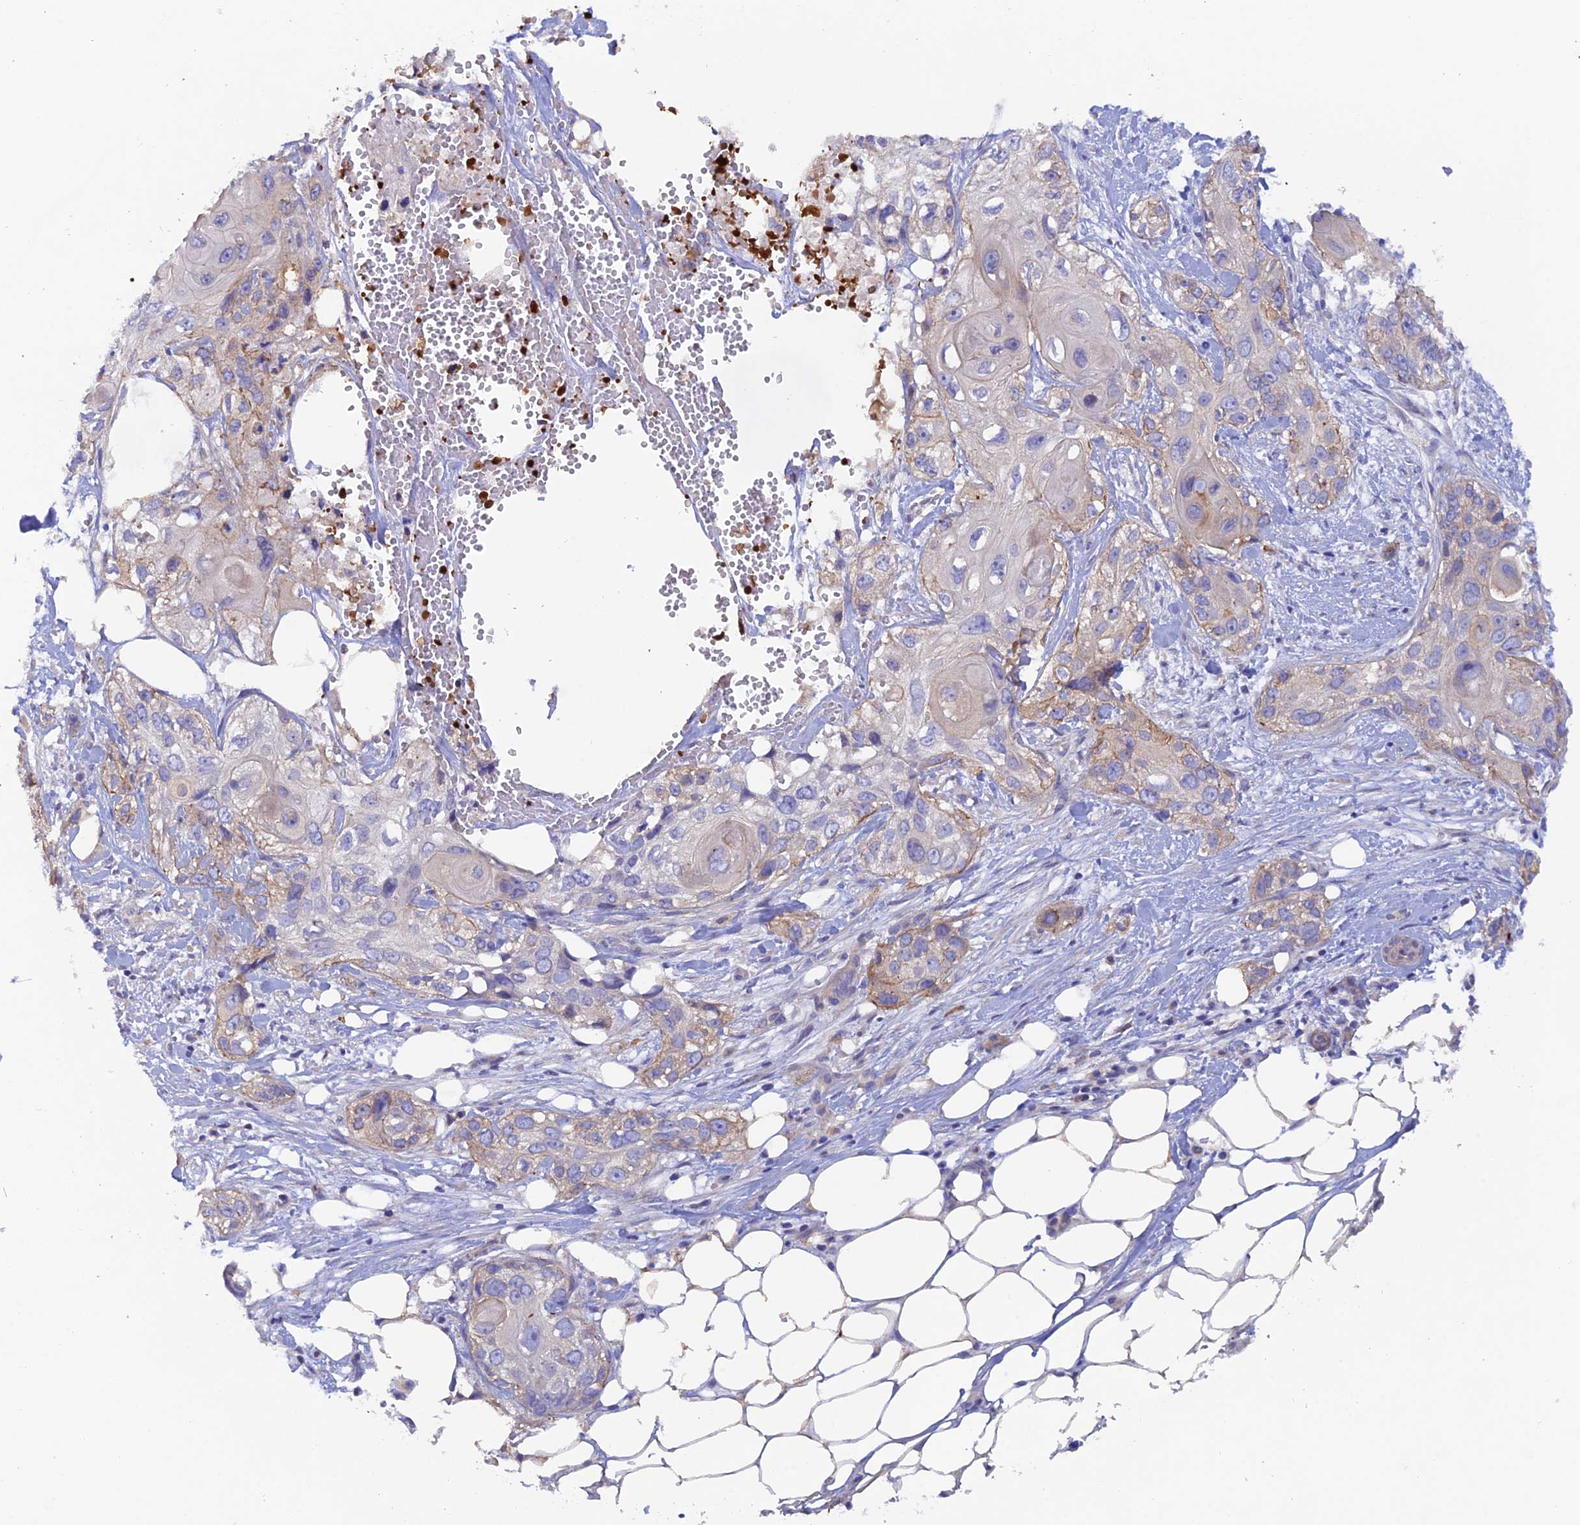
{"staining": {"intensity": "weak", "quantity": "<25%", "location": "cytoplasmic/membranous"}, "tissue": "skin cancer", "cell_type": "Tumor cells", "image_type": "cancer", "snomed": [{"axis": "morphology", "description": "Normal tissue, NOS"}, {"axis": "morphology", "description": "Squamous cell carcinoma, NOS"}, {"axis": "topography", "description": "Skin"}], "caption": "IHC image of skin squamous cell carcinoma stained for a protein (brown), which reveals no expression in tumor cells. Brightfield microscopy of immunohistochemistry (IHC) stained with DAB (3,3'-diaminobenzidine) (brown) and hematoxylin (blue), captured at high magnification.", "gene": "FZR1", "patient": {"sex": "male", "age": 72}}